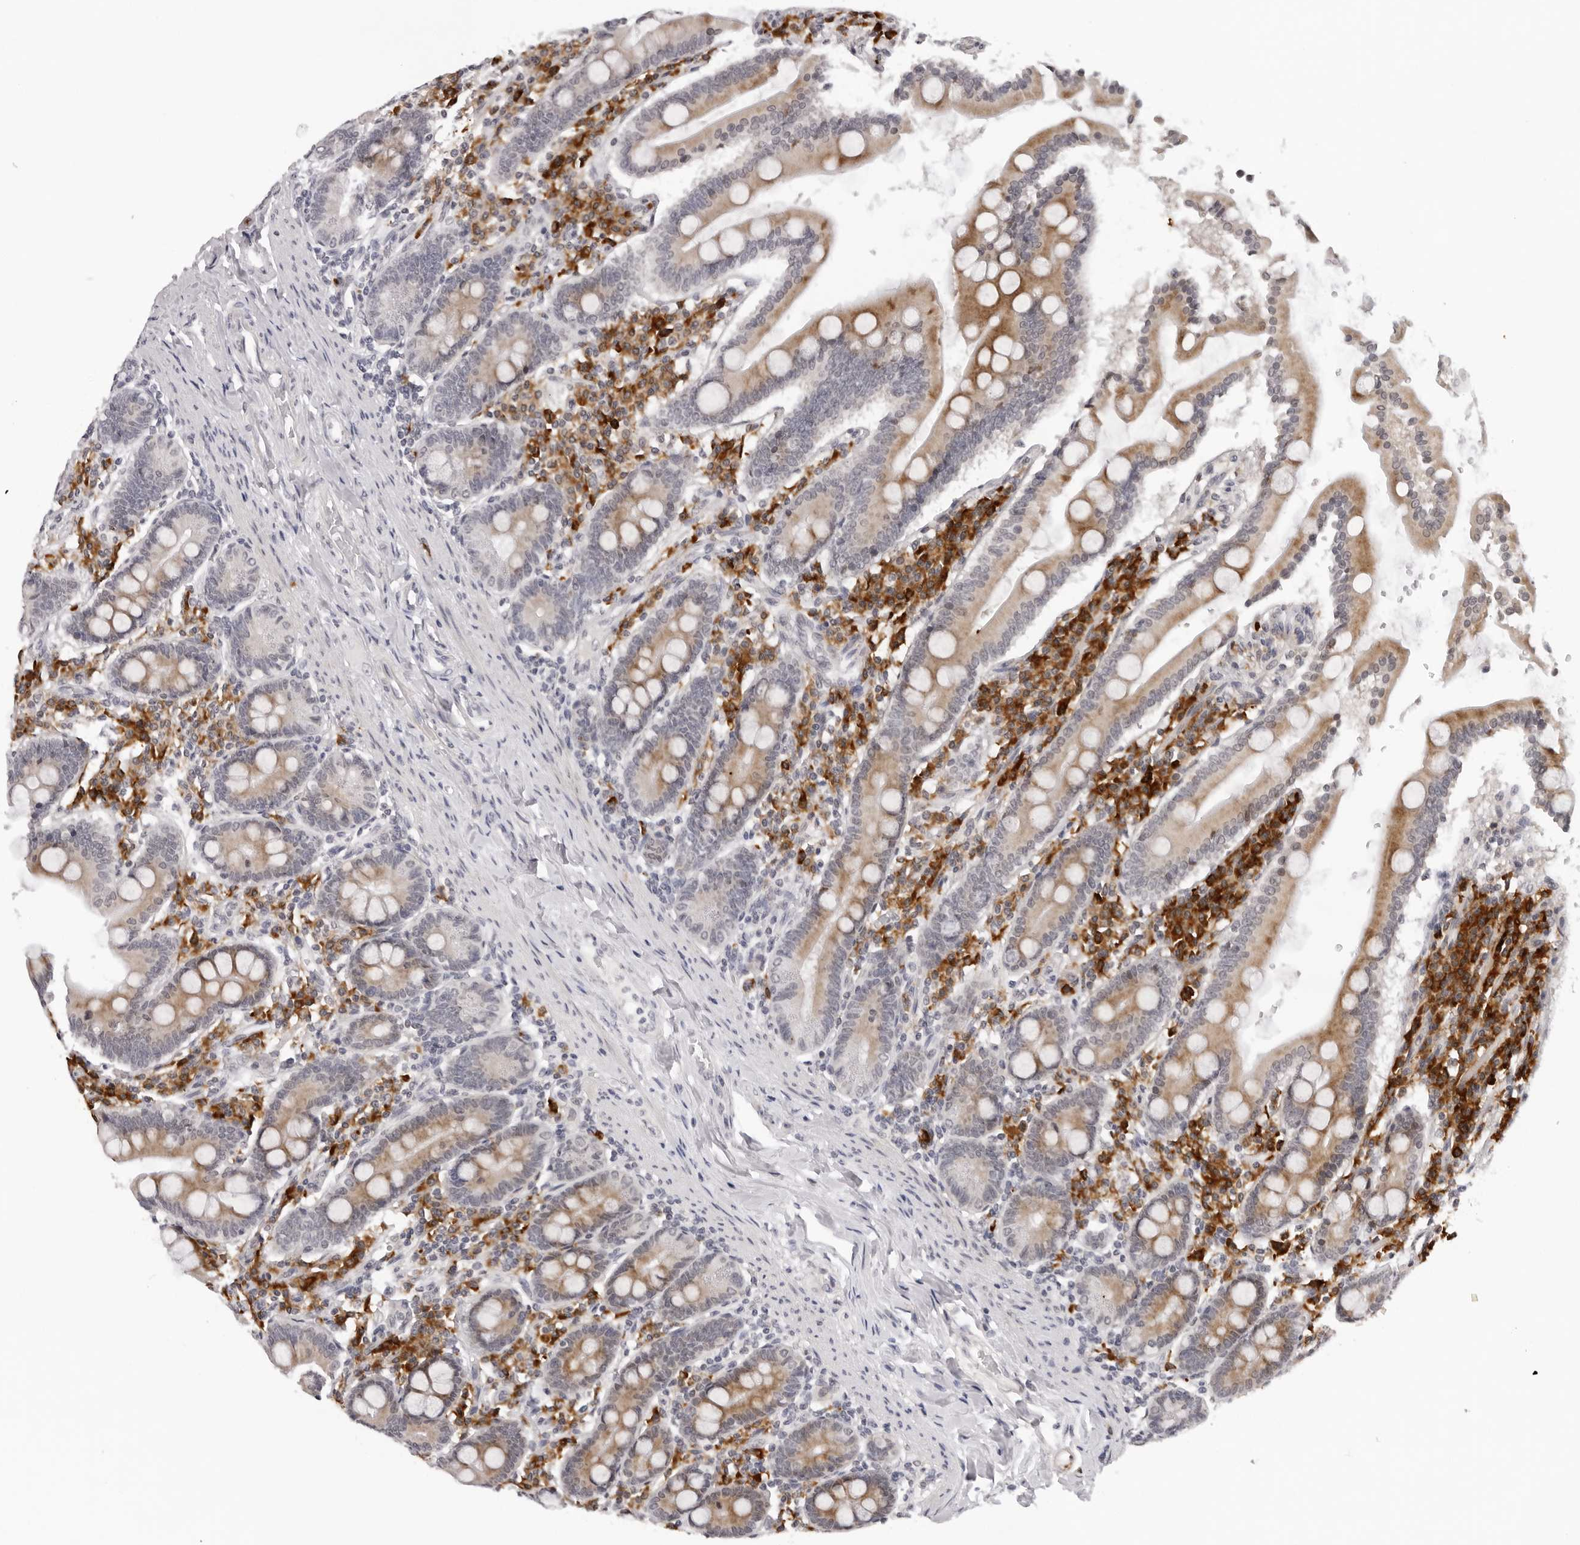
{"staining": {"intensity": "moderate", "quantity": ">75%", "location": "cytoplasmic/membranous"}, "tissue": "duodenum", "cell_type": "Glandular cells", "image_type": "normal", "snomed": [{"axis": "morphology", "description": "Normal tissue, NOS"}, {"axis": "topography", "description": "Duodenum"}], "caption": "Duodenum stained with DAB (3,3'-diaminobenzidine) IHC displays medium levels of moderate cytoplasmic/membranous staining in approximately >75% of glandular cells.", "gene": "IL17RA", "patient": {"sex": "male", "age": 50}}